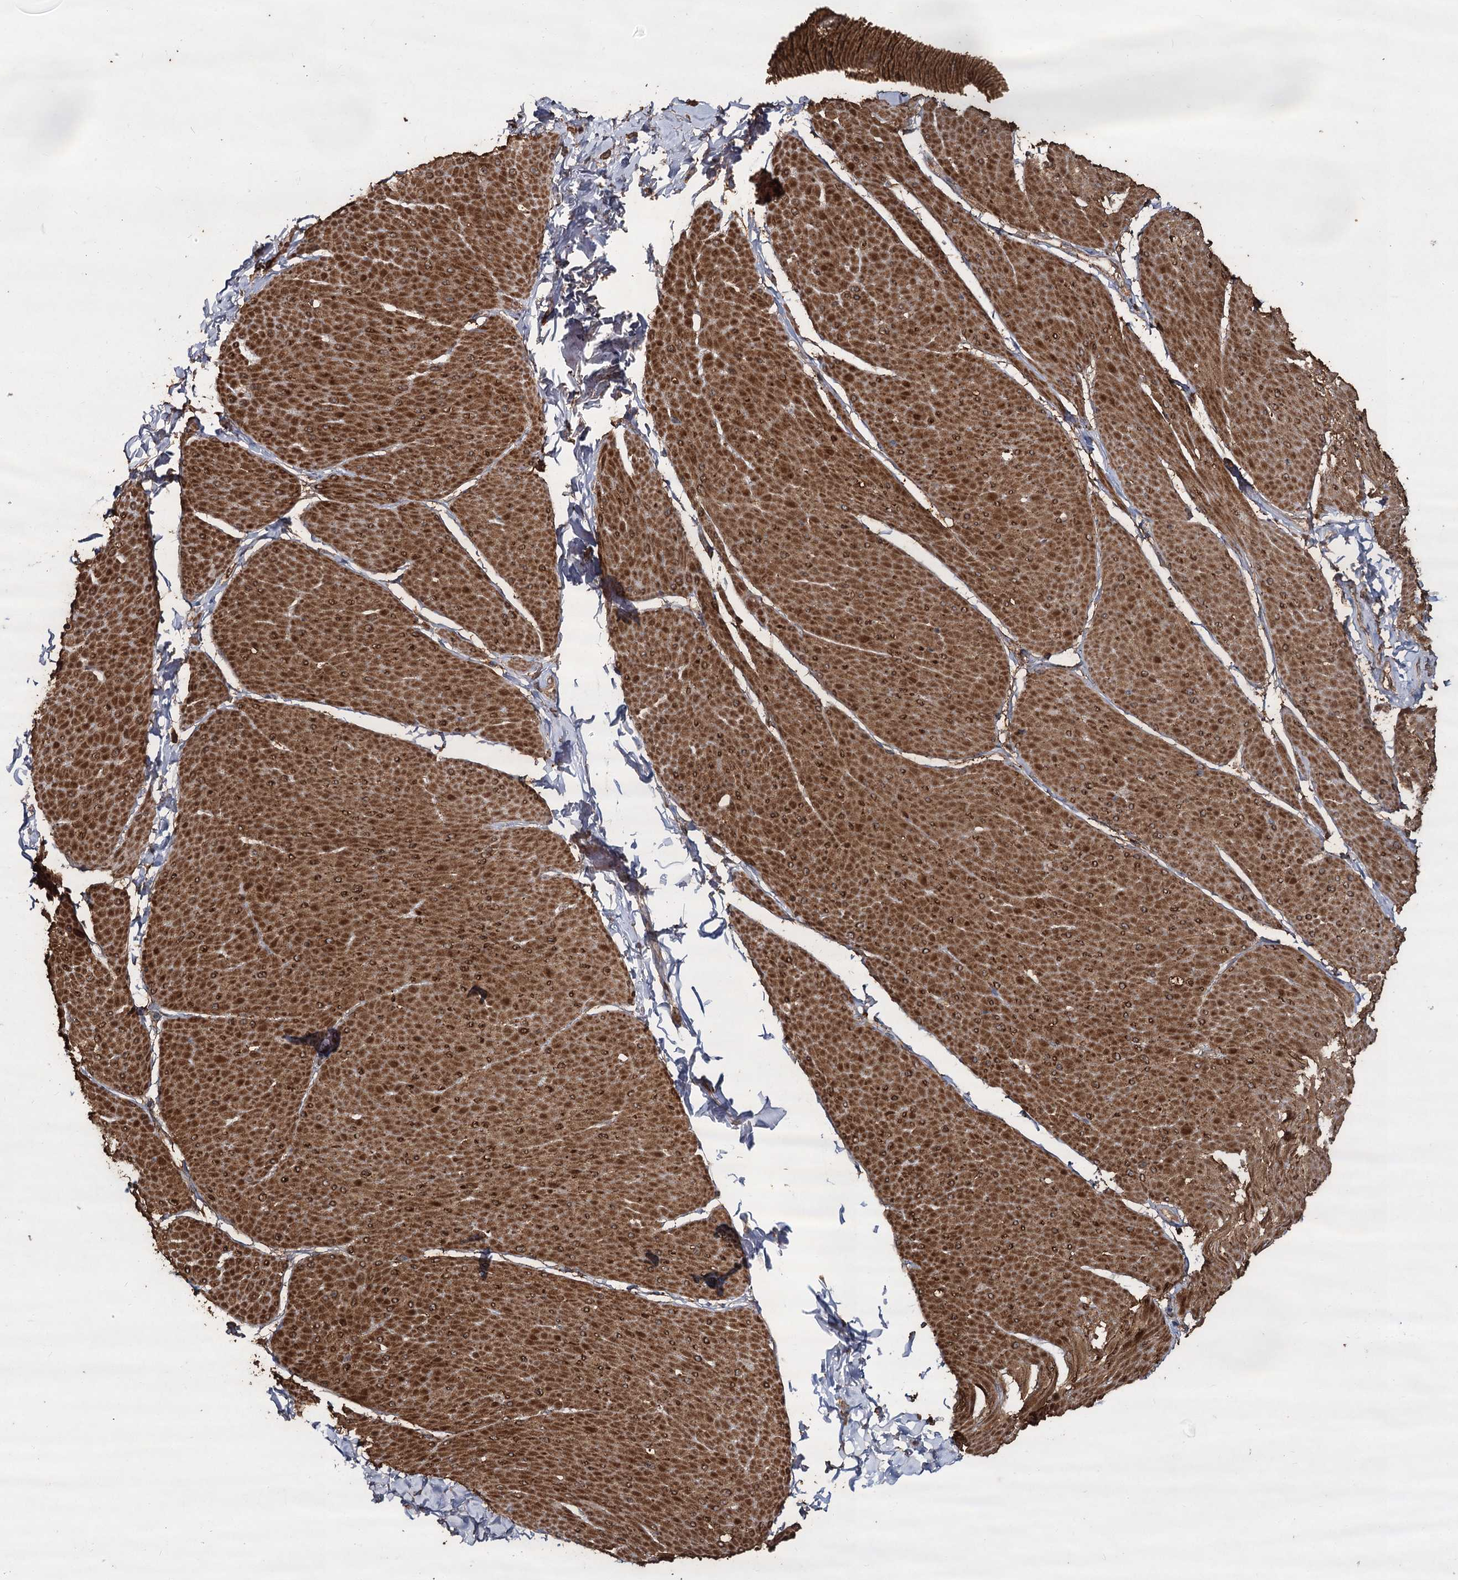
{"staining": {"intensity": "strong", "quantity": ">75%", "location": "cytoplasmic/membranous"}, "tissue": "smooth muscle", "cell_type": "Smooth muscle cells", "image_type": "normal", "snomed": [{"axis": "morphology", "description": "Urothelial carcinoma, High grade"}, {"axis": "topography", "description": "Urinary bladder"}], "caption": "Immunohistochemical staining of normal human smooth muscle reveals strong cytoplasmic/membranous protein staining in about >75% of smooth muscle cells. The staining was performed using DAB (3,3'-diaminobenzidine), with brown indicating positive protein expression. Nuclei are stained blue with hematoxylin.", "gene": "PIK3C2A", "patient": {"sex": "male", "age": 46}}